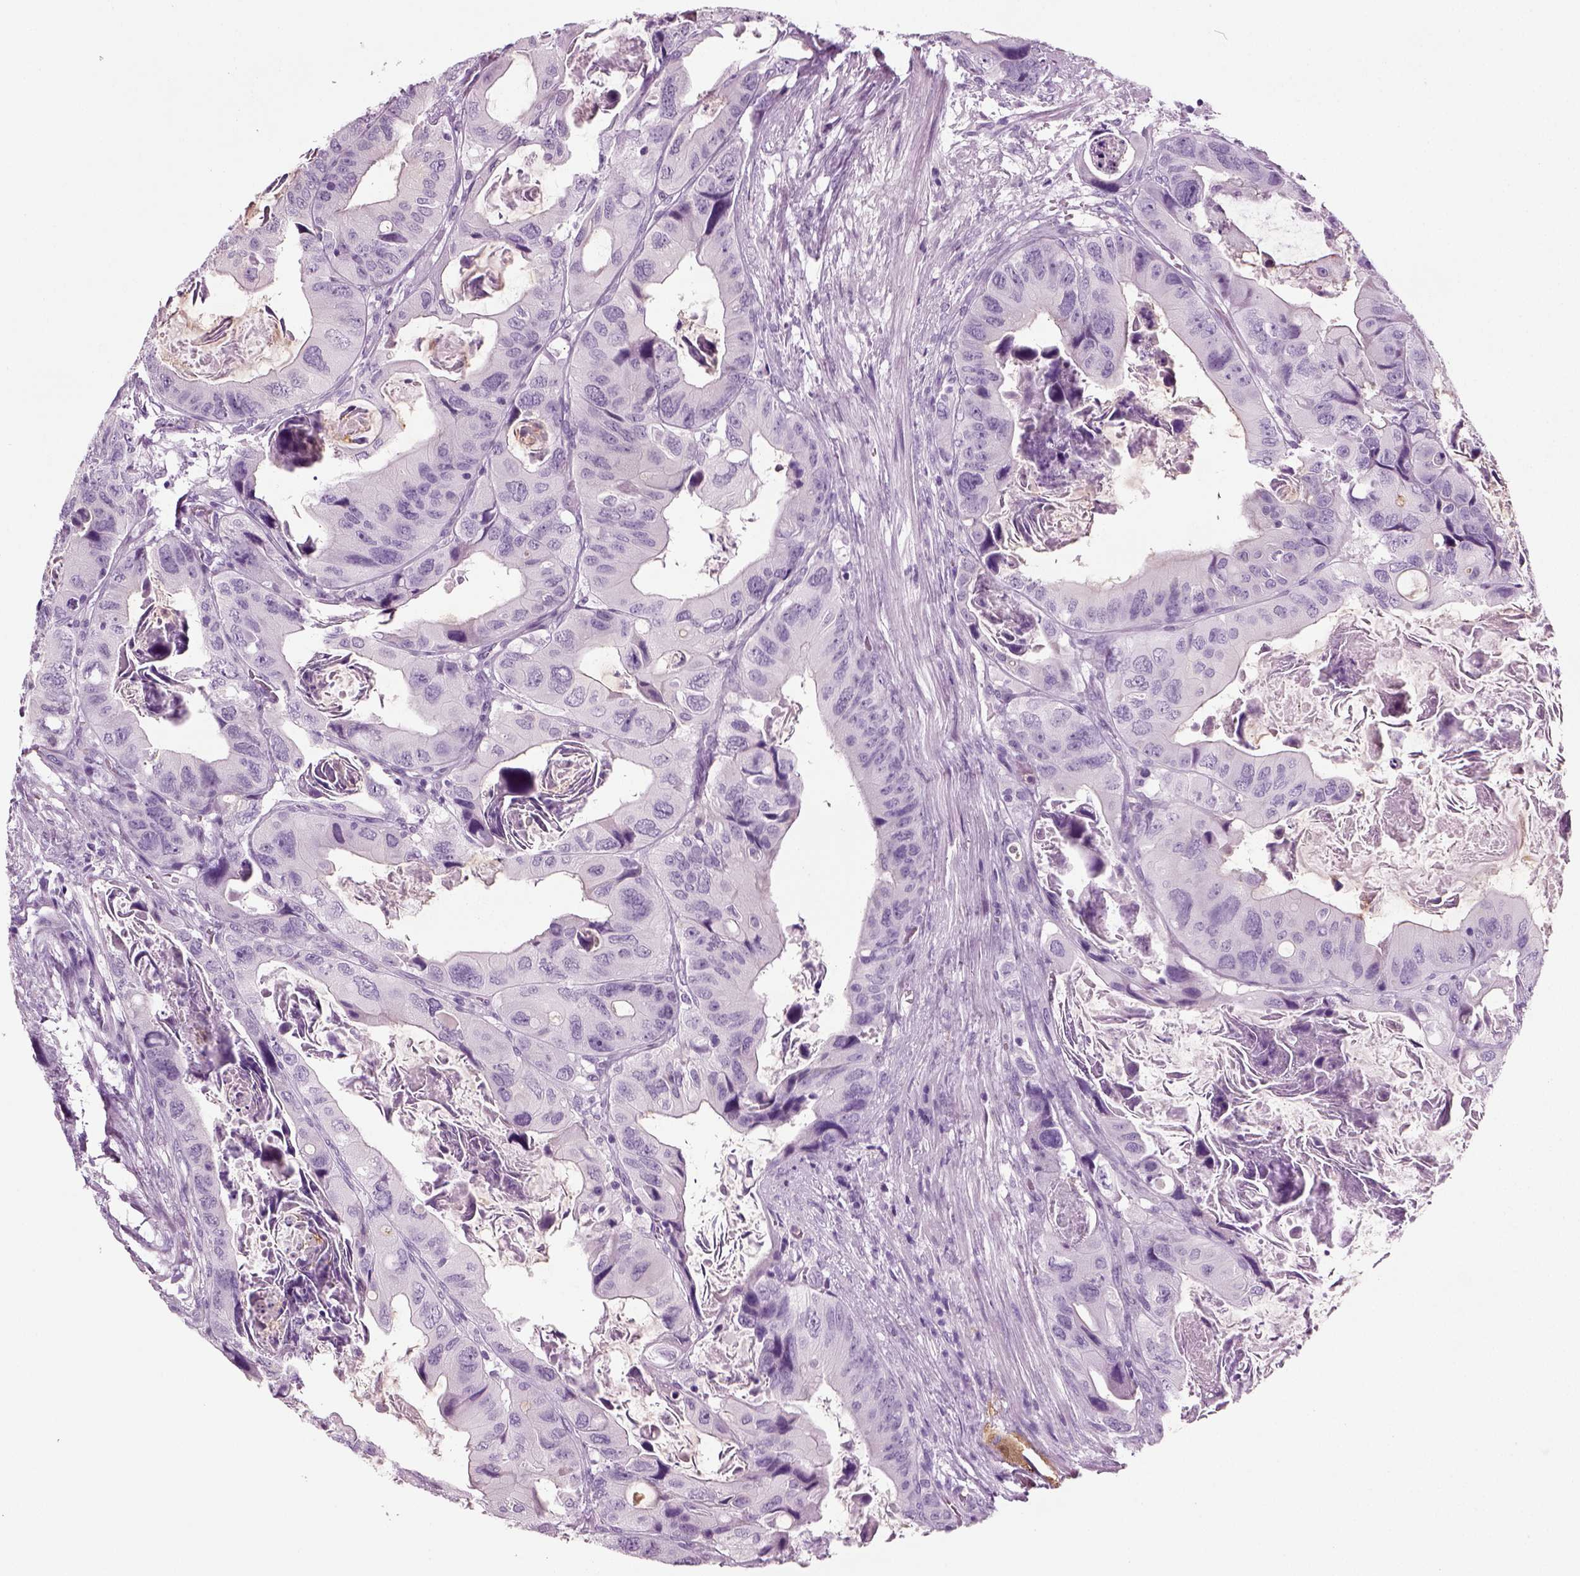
{"staining": {"intensity": "negative", "quantity": "none", "location": "none"}, "tissue": "colorectal cancer", "cell_type": "Tumor cells", "image_type": "cancer", "snomed": [{"axis": "morphology", "description": "Adenocarcinoma, NOS"}, {"axis": "topography", "description": "Rectum"}], "caption": "The image shows no staining of tumor cells in colorectal adenocarcinoma.", "gene": "CRABP1", "patient": {"sex": "male", "age": 64}}